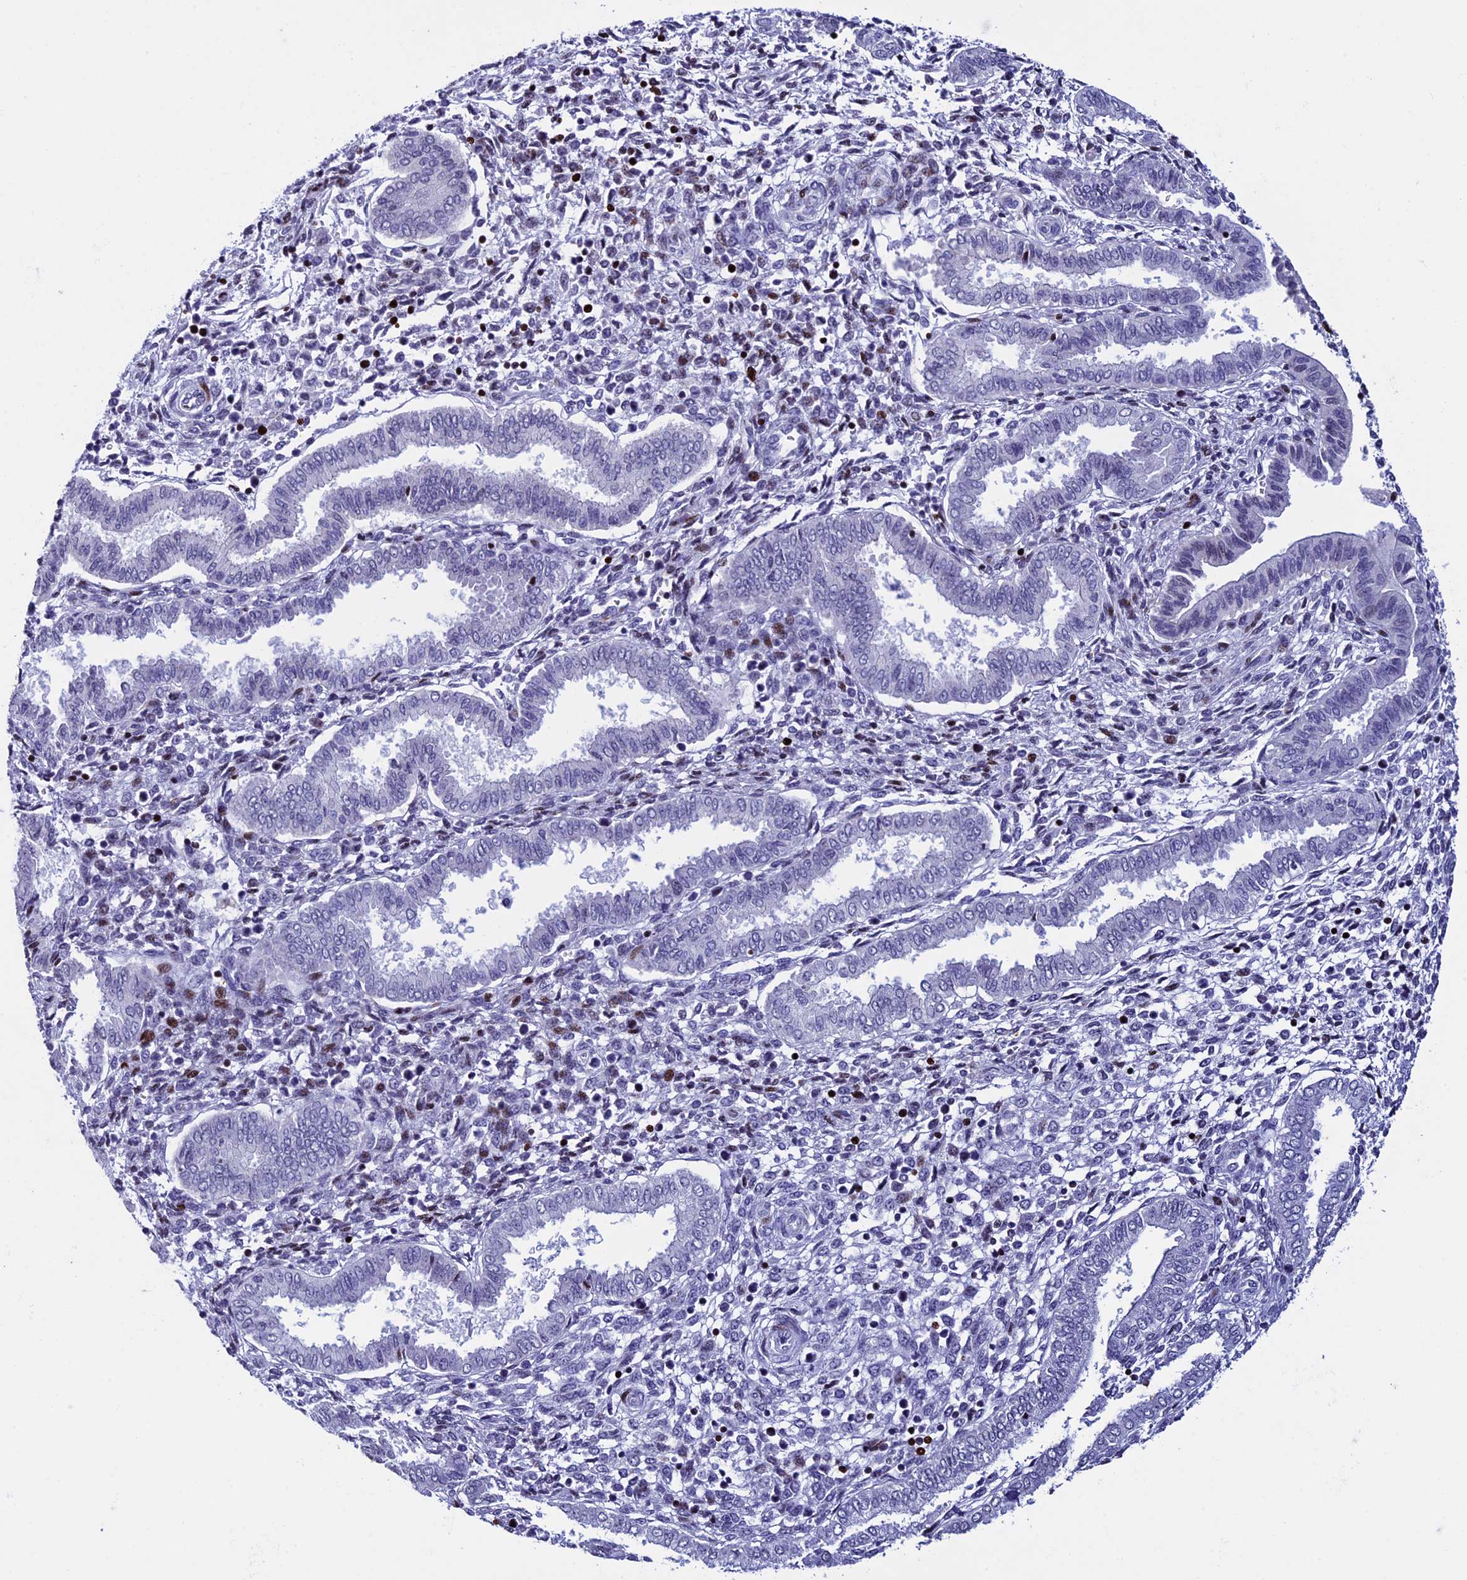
{"staining": {"intensity": "strong", "quantity": "25%-75%", "location": "nuclear"}, "tissue": "endometrium", "cell_type": "Cells in endometrial stroma", "image_type": "normal", "snomed": [{"axis": "morphology", "description": "Normal tissue, NOS"}, {"axis": "topography", "description": "Endometrium"}], "caption": "Immunohistochemistry (IHC) micrograph of unremarkable endometrium: endometrium stained using immunohistochemistry (IHC) displays high levels of strong protein expression localized specifically in the nuclear of cells in endometrial stroma, appearing as a nuclear brown color.", "gene": "BTBD3", "patient": {"sex": "female", "age": 24}}